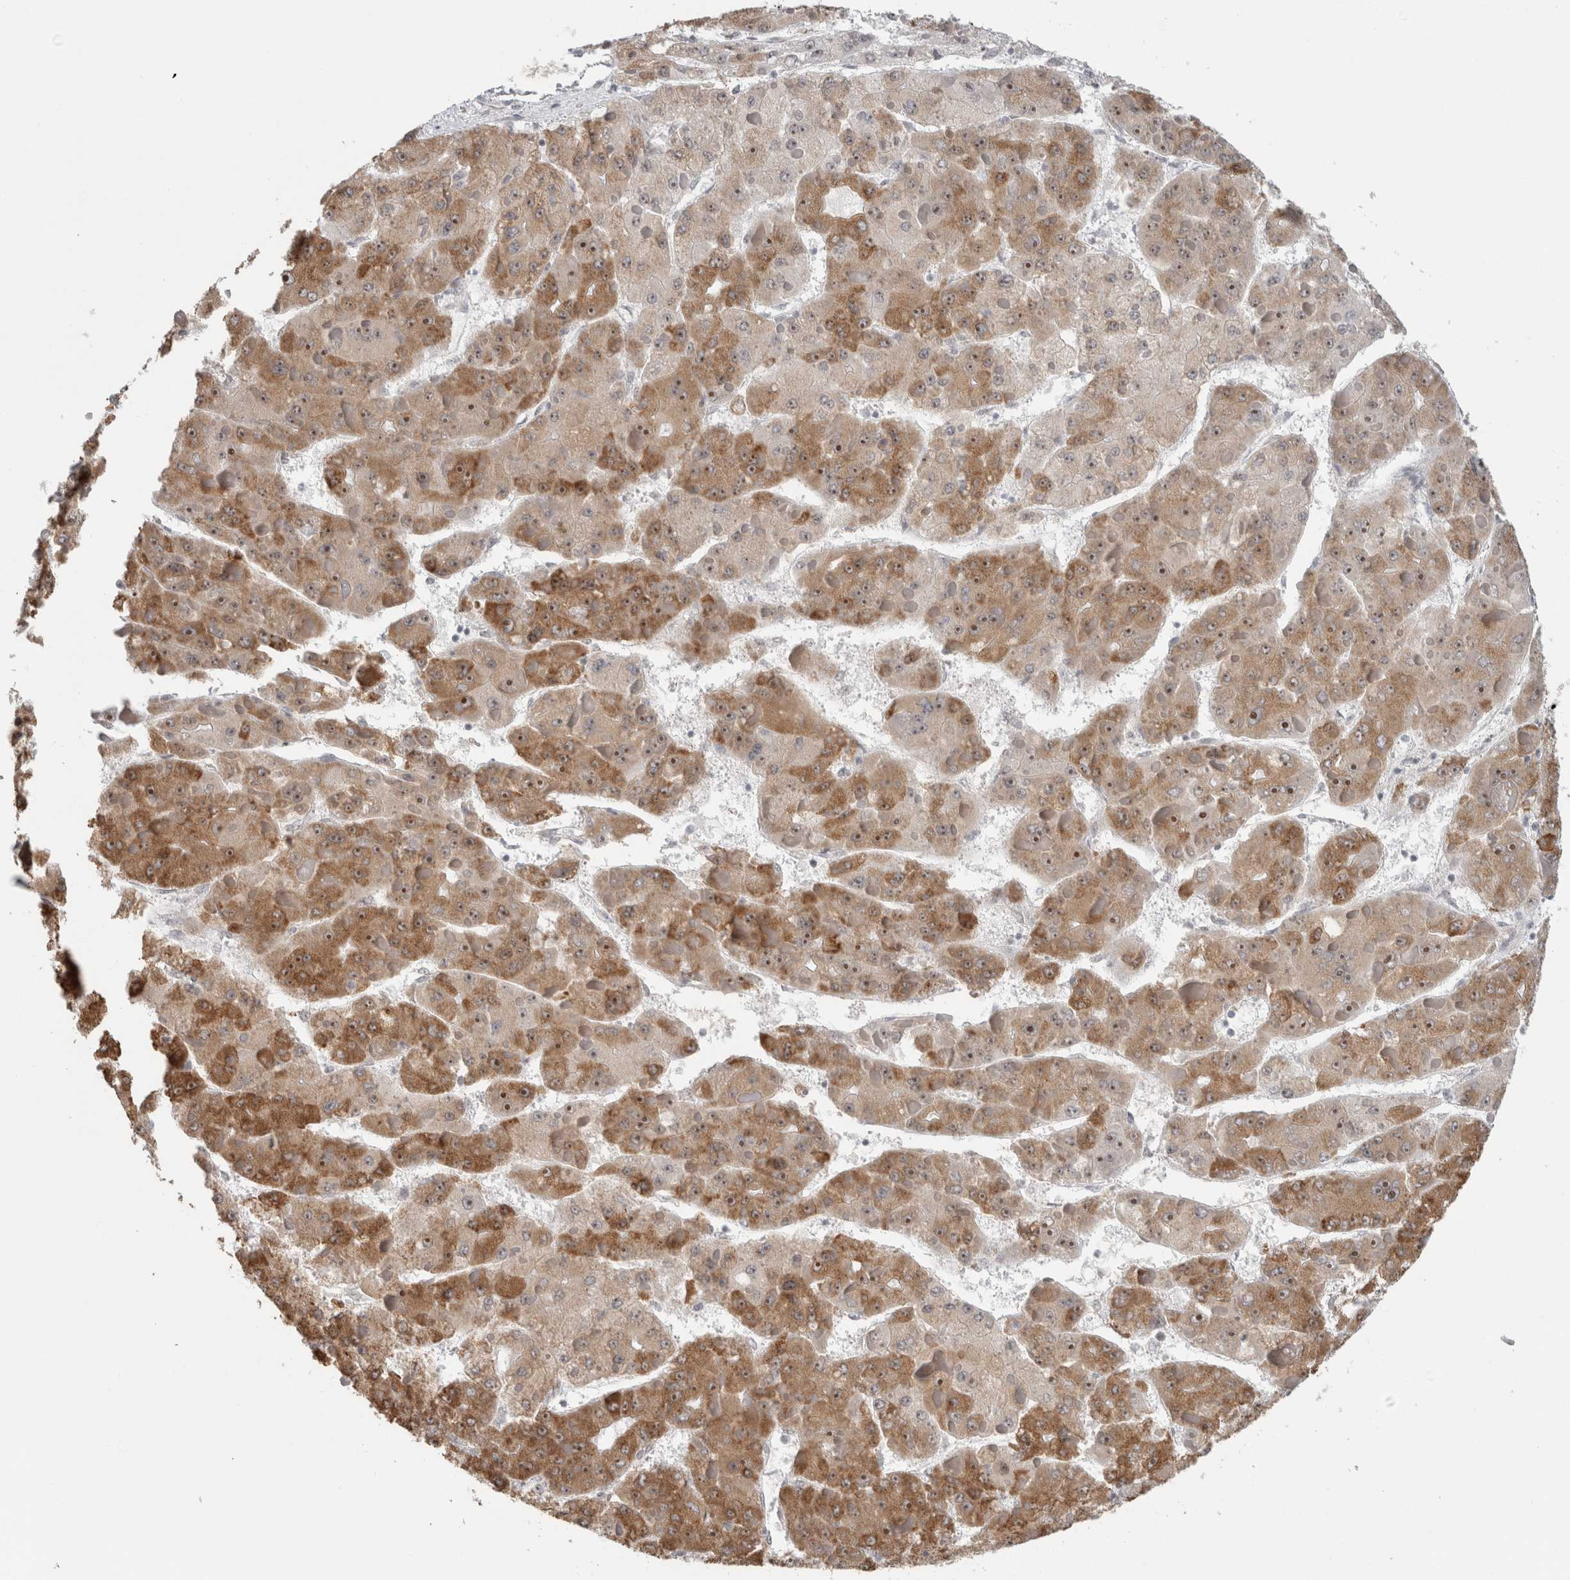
{"staining": {"intensity": "moderate", "quantity": ">75%", "location": "cytoplasmic/membranous,nuclear"}, "tissue": "liver cancer", "cell_type": "Tumor cells", "image_type": "cancer", "snomed": [{"axis": "morphology", "description": "Carcinoma, Hepatocellular, NOS"}, {"axis": "topography", "description": "Liver"}], "caption": "Immunohistochemical staining of liver cancer (hepatocellular carcinoma) reveals moderate cytoplasmic/membranous and nuclear protein staining in about >75% of tumor cells.", "gene": "RBMX2", "patient": {"sex": "female", "age": 73}}